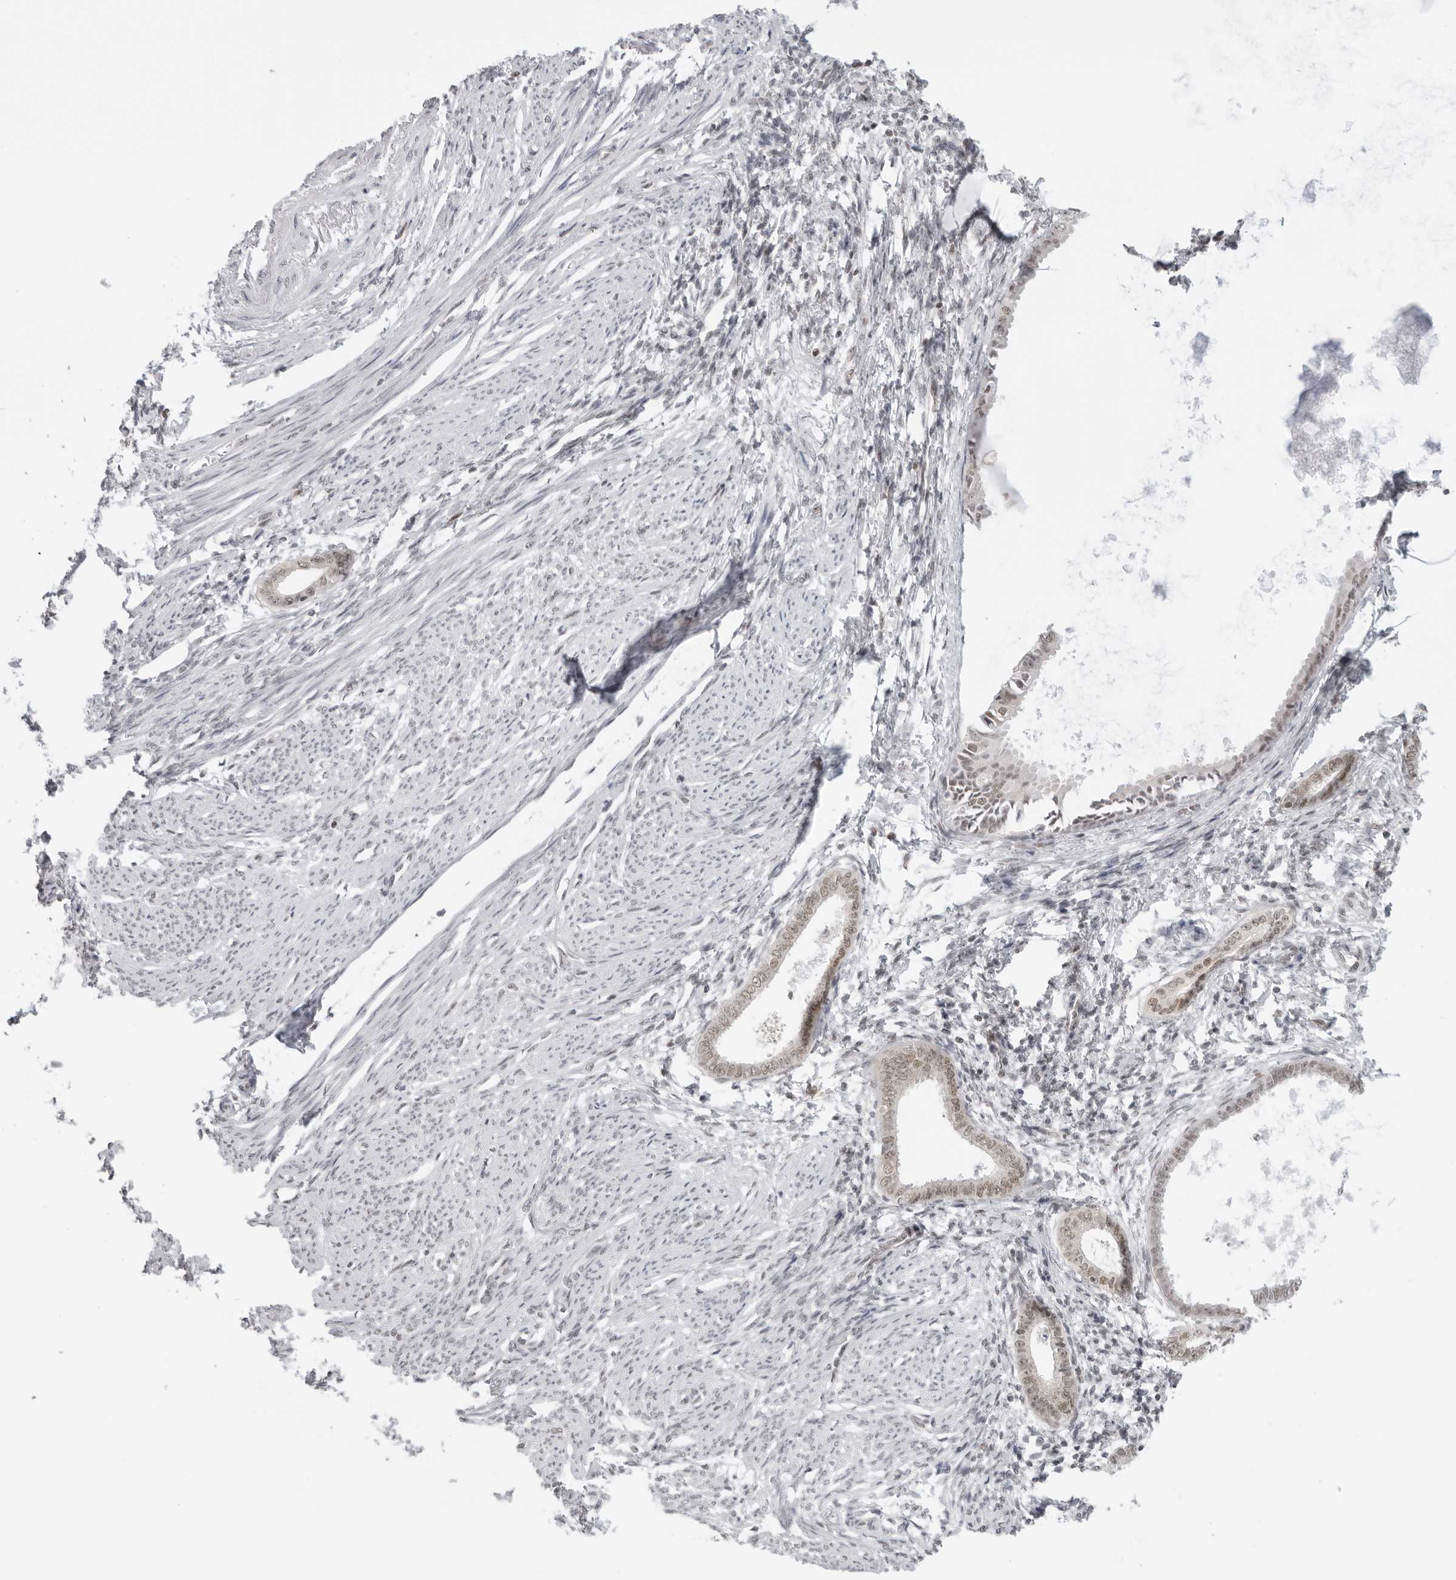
{"staining": {"intensity": "negative", "quantity": "none", "location": "none"}, "tissue": "endometrium", "cell_type": "Cells in endometrial stroma", "image_type": "normal", "snomed": [{"axis": "morphology", "description": "Normal tissue, NOS"}, {"axis": "topography", "description": "Endometrium"}], "caption": "The immunohistochemistry (IHC) photomicrograph has no significant expression in cells in endometrial stroma of endometrium. Nuclei are stained in blue.", "gene": "RPA2", "patient": {"sex": "female", "age": 56}}